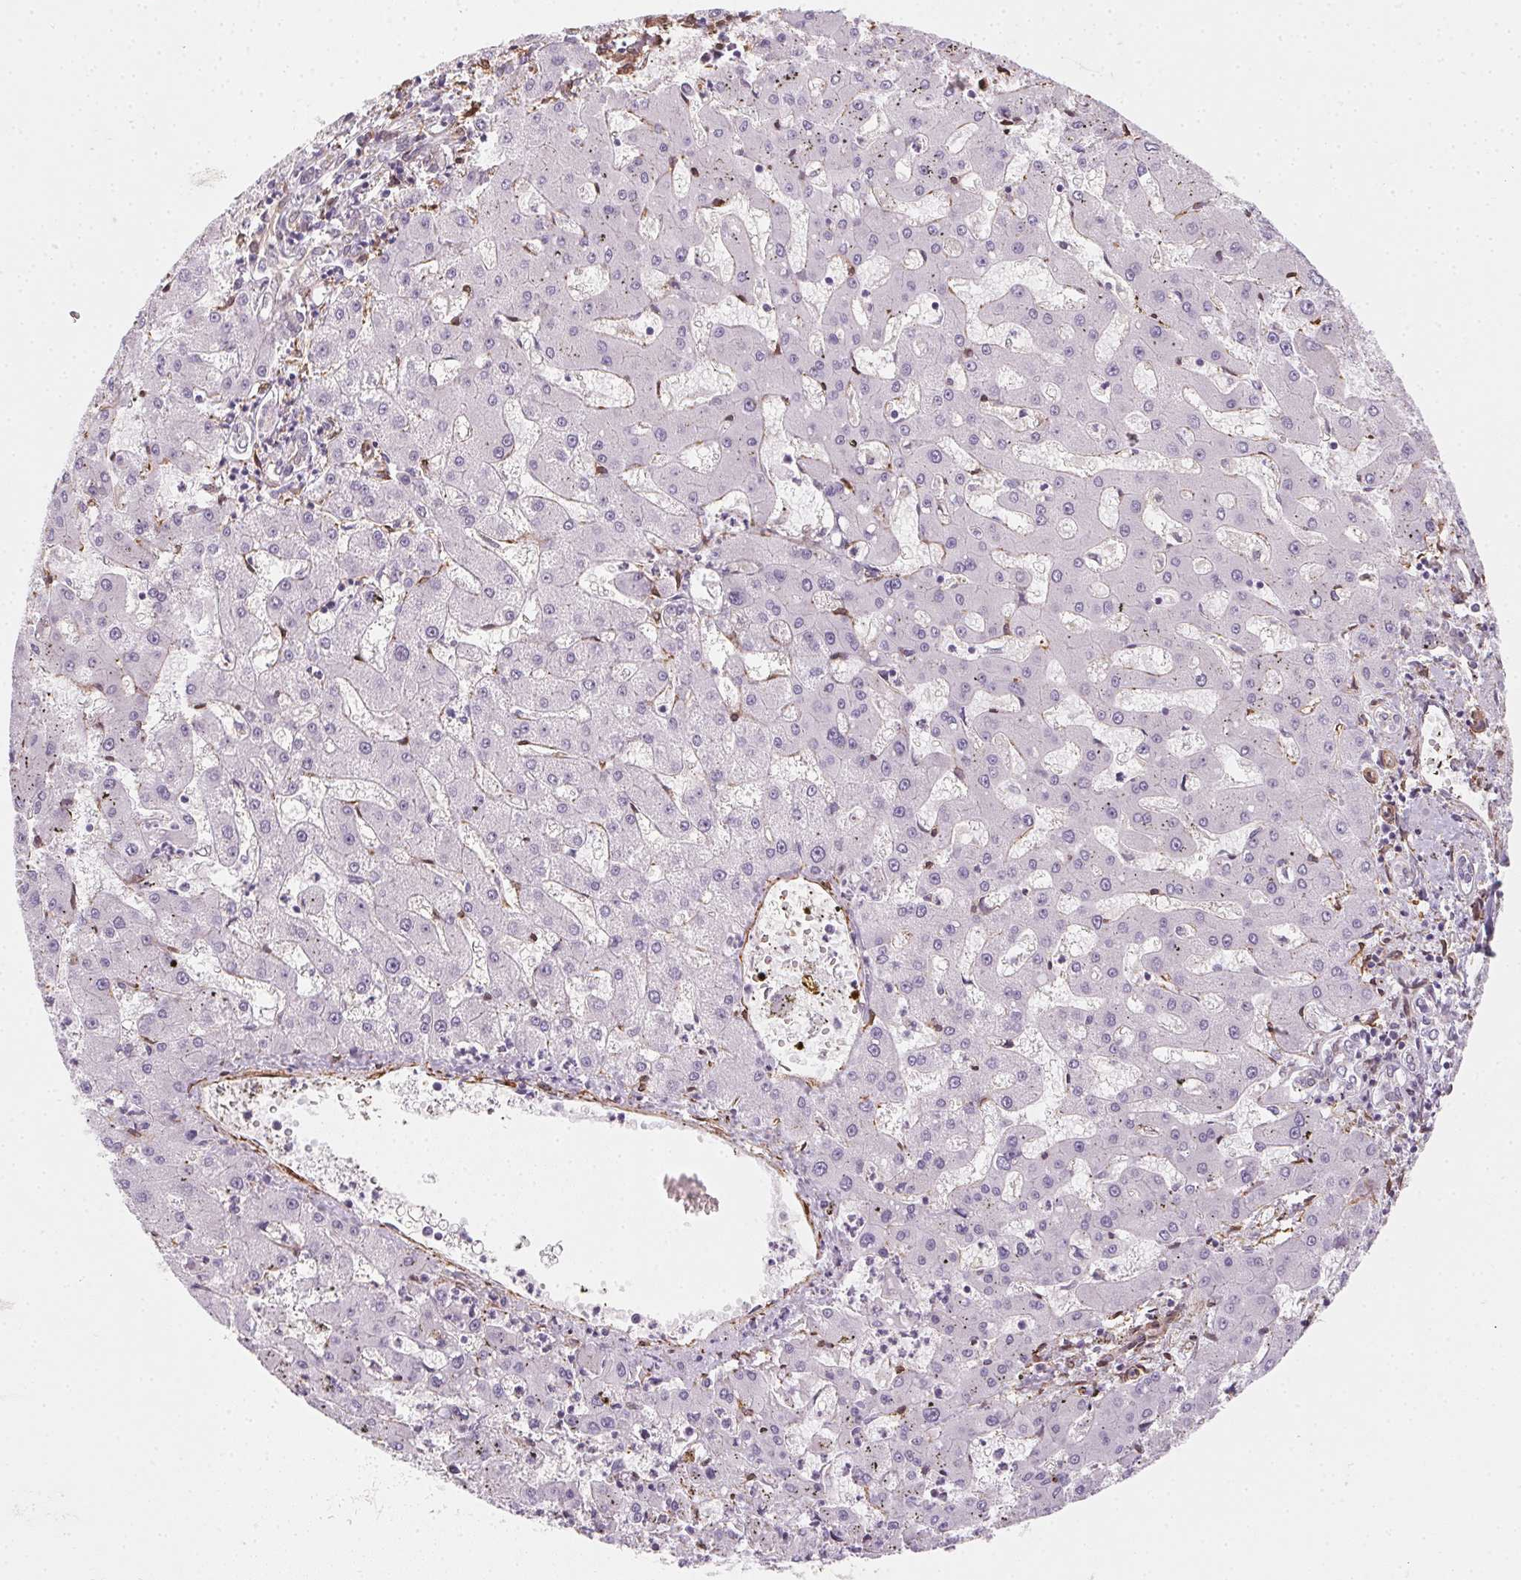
{"staining": {"intensity": "negative", "quantity": "none", "location": "none"}, "tissue": "liver cancer", "cell_type": "Tumor cells", "image_type": "cancer", "snomed": [{"axis": "morphology", "description": "Carcinoma, Hepatocellular, NOS"}, {"axis": "topography", "description": "Liver"}], "caption": "A high-resolution photomicrograph shows immunohistochemistry (IHC) staining of liver hepatocellular carcinoma, which shows no significant positivity in tumor cells.", "gene": "RSBN1", "patient": {"sex": "male", "age": 67}}